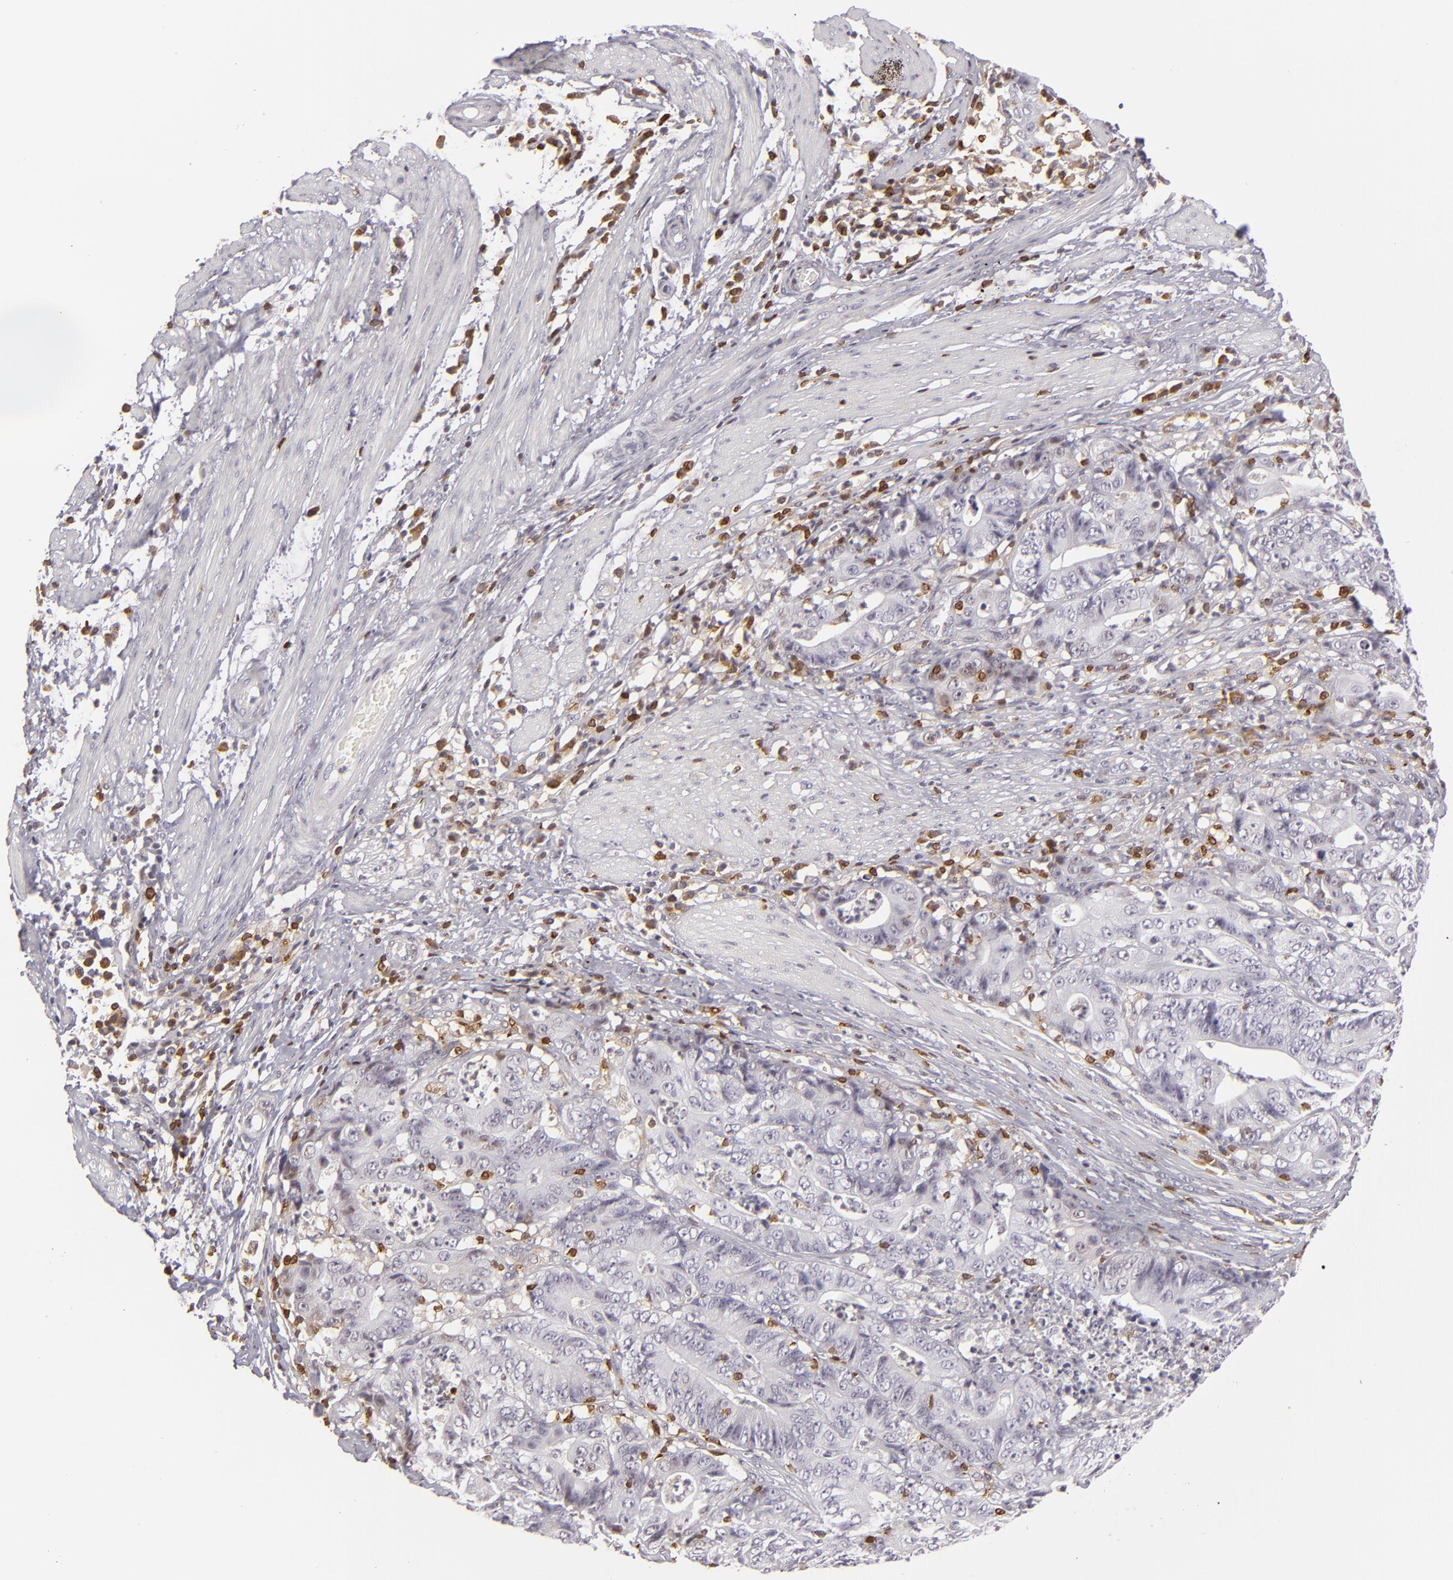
{"staining": {"intensity": "negative", "quantity": "none", "location": "none"}, "tissue": "stomach cancer", "cell_type": "Tumor cells", "image_type": "cancer", "snomed": [{"axis": "morphology", "description": "Adenocarcinoma, NOS"}, {"axis": "topography", "description": "Stomach, lower"}], "caption": "A high-resolution photomicrograph shows IHC staining of stomach cancer, which reveals no significant positivity in tumor cells. The staining was performed using DAB to visualize the protein expression in brown, while the nuclei were stained in blue with hematoxylin (Magnification: 20x).", "gene": "APOBEC3G", "patient": {"sex": "female", "age": 86}}